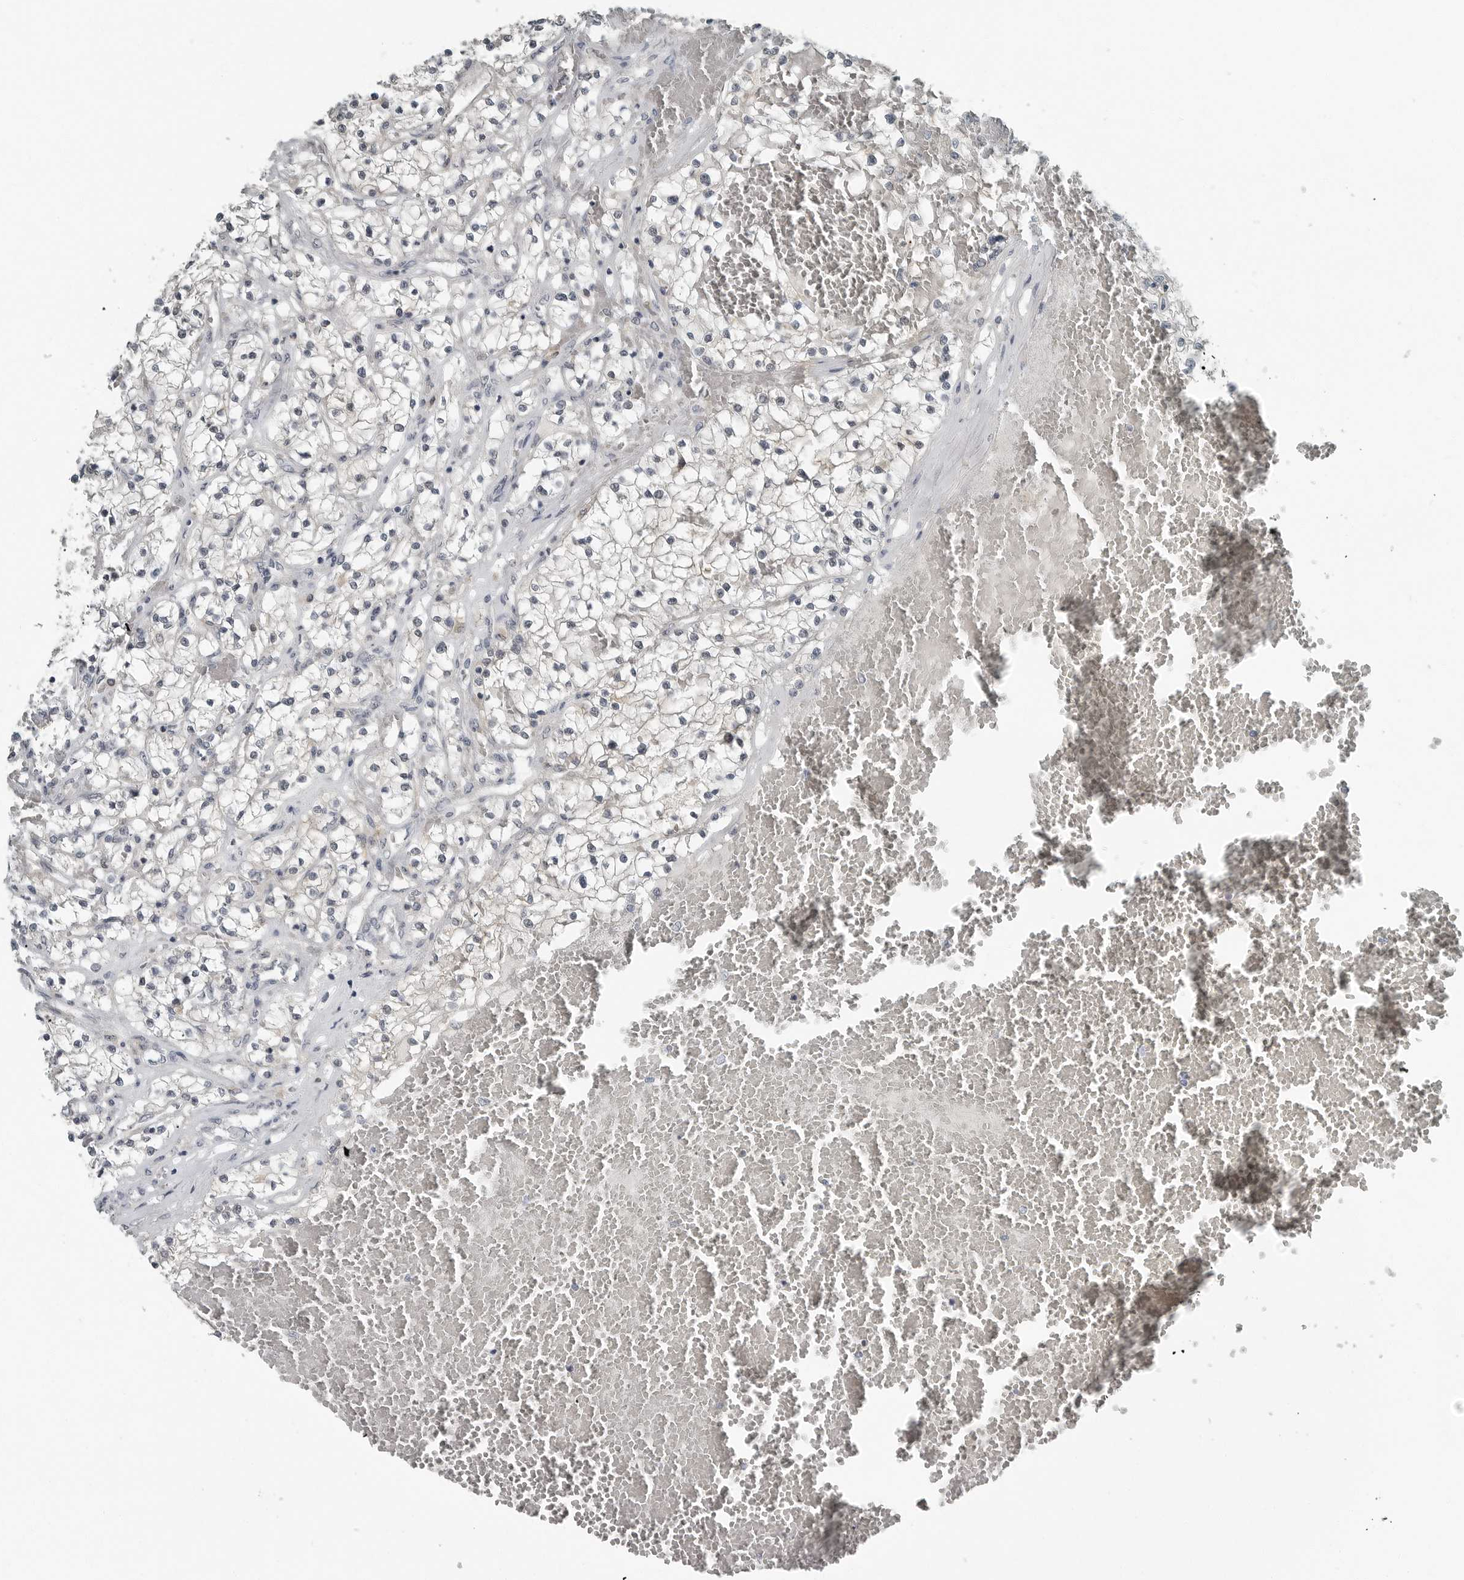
{"staining": {"intensity": "negative", "quantity": "none", "location": "none"}, "tissue": "renal cancer", "cell_type": "Tumor cells", "image_type": "cancer", "snomed": [{"axis": "morphology", "description": "Normal tissue, NOS"}, {"axis": "morphology", "description": "Adenocarcinoma, NOS"}, {"axis": "topography", "description": "Kidney"}], "caption": "Tumor cells are negative for protein expression in human renal cancer.", "gene": "KYAT1", "patient": {"sex": "male", "age": 68}}